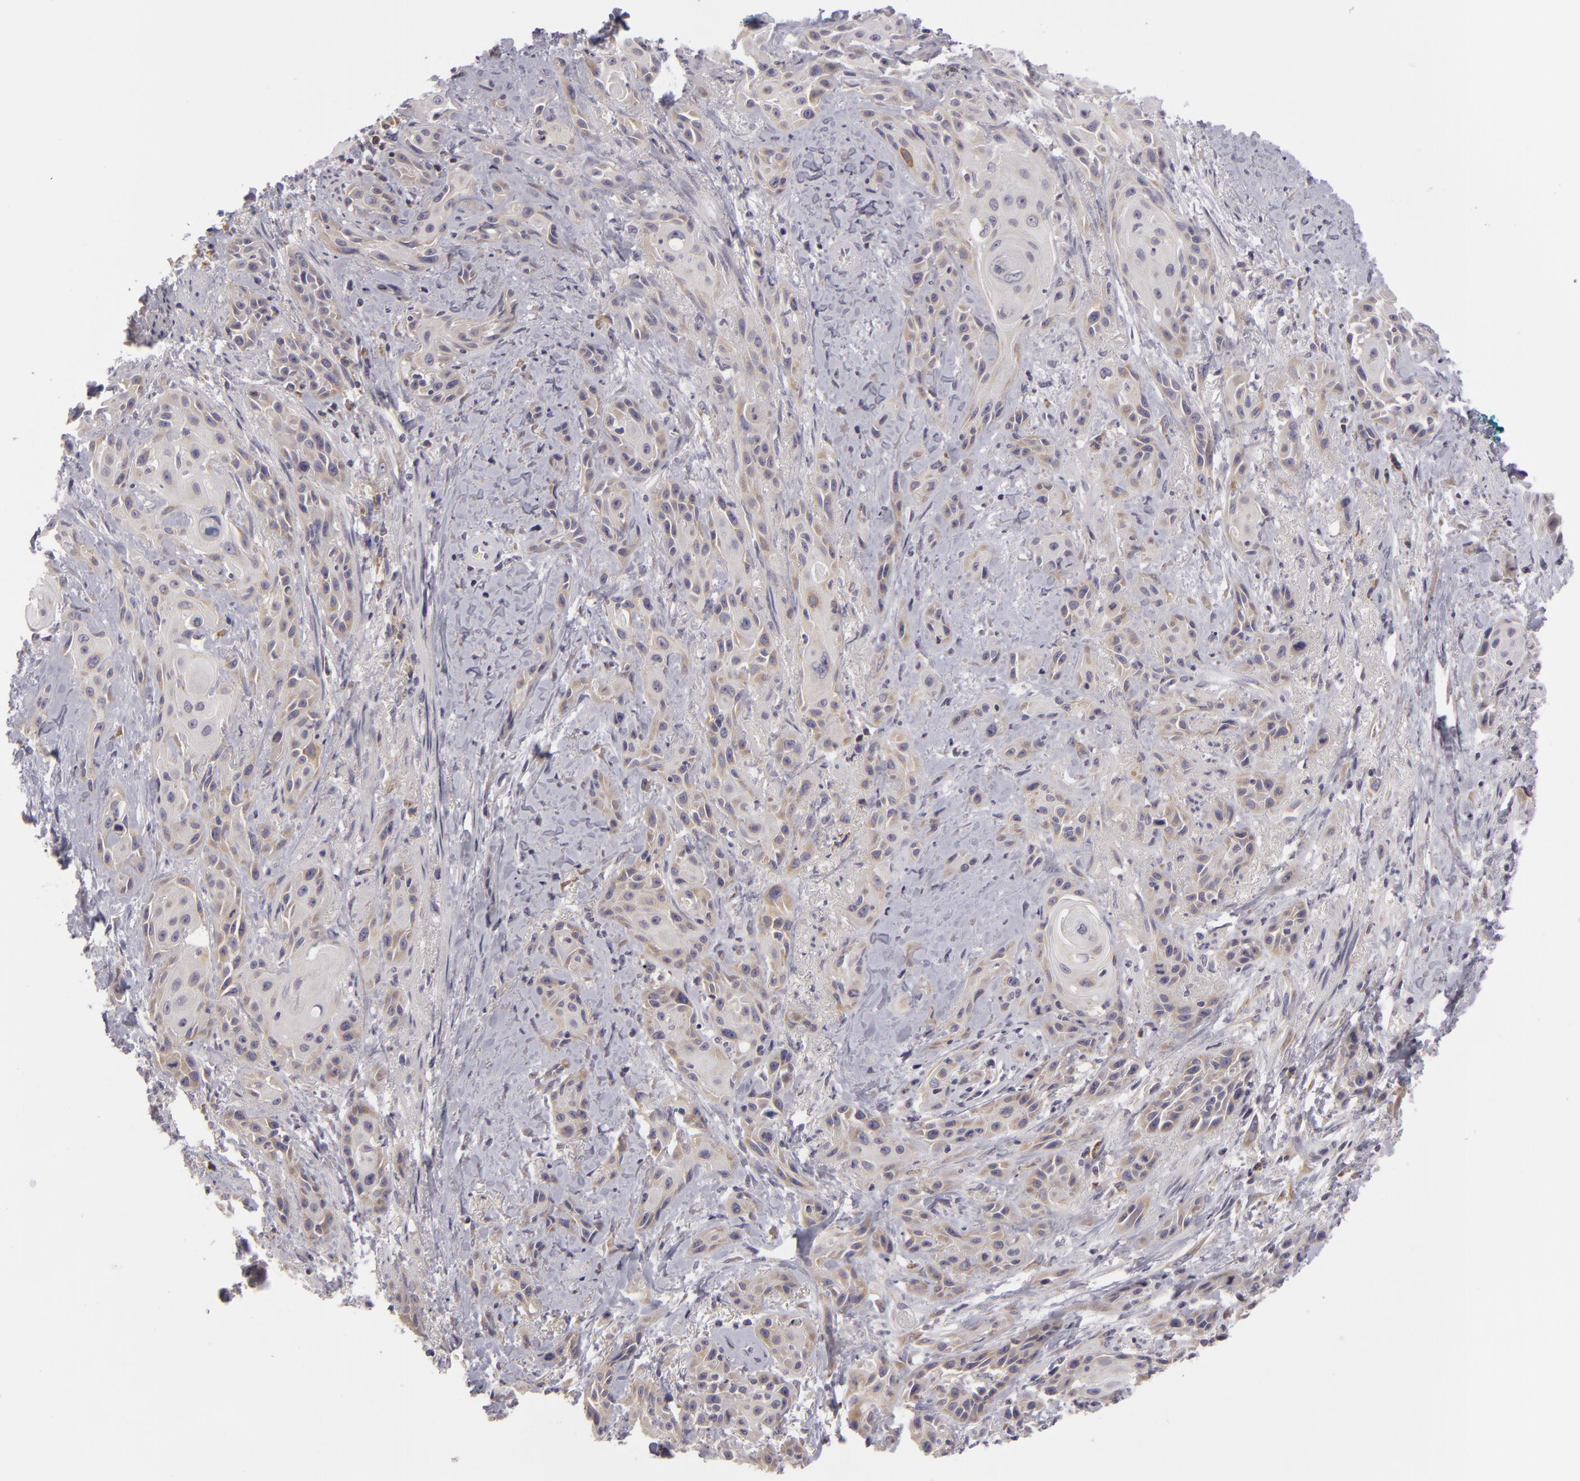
{"staining": {"intensity": "weak", "quantity": "25%-75%", "location": "cytoplasmic/membranous"}, "tissue": "skin cancer", "cell_type": "Tumor cells", "image_type": "cancer", "snomed": [{"axis": "morphology", "description": "Squamous cell carcinoma, NOS"}, {"axis": "topography", "description": "Skin"}, {"axis": "topography", "description": "Anal"}], "caption": "The photomicrograph shows a brown stain indicating the presence of a protein in the cytoplasmic/membranous of tumor cells in skin cancer.", "gene": "ATP2B3", "patient": {"sex": "male", "age": 64}}